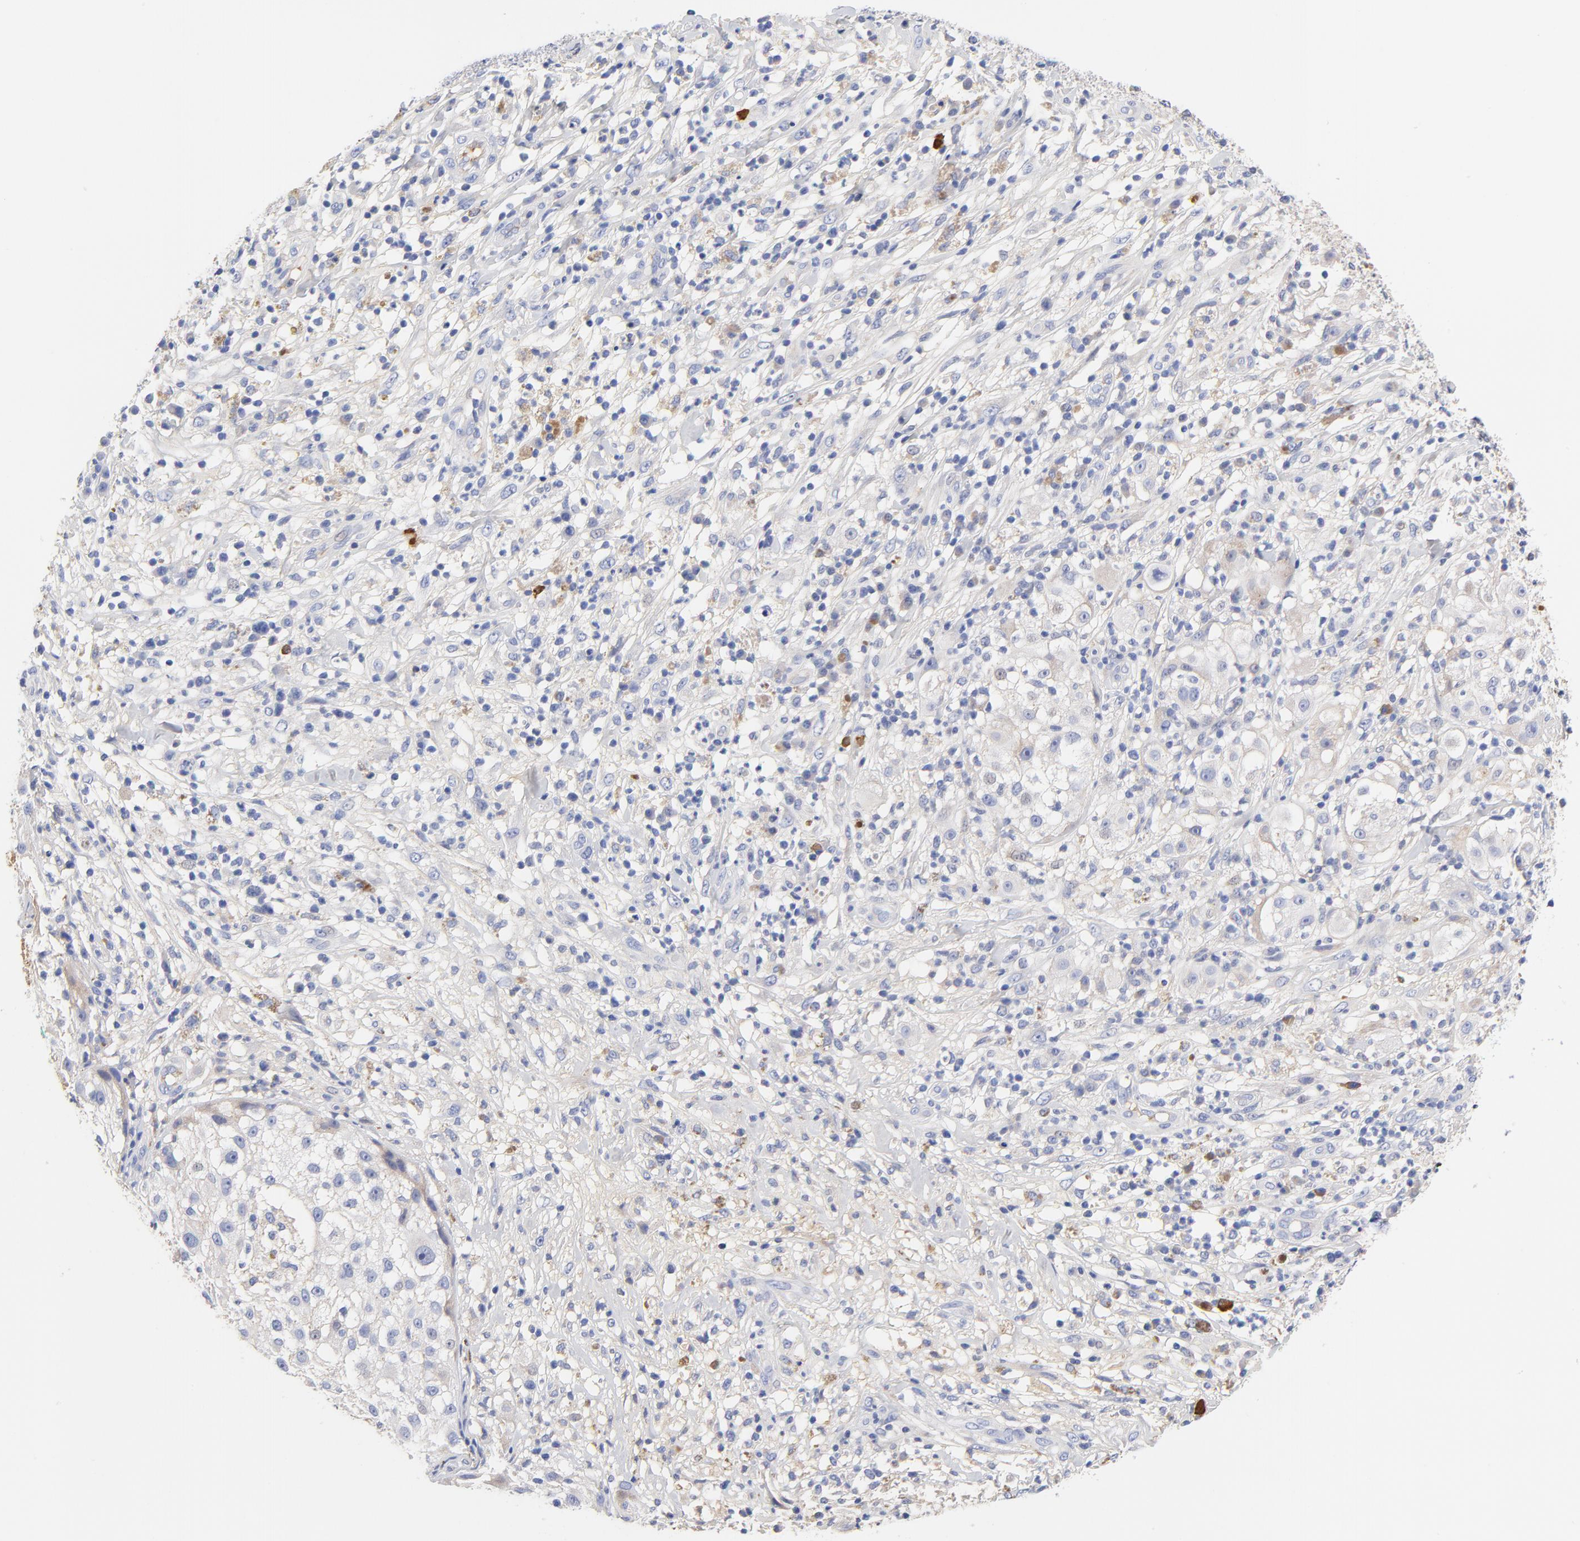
{"staining": {"intensity": "weak", "quantity": "25%-75%", "location": "cytoplasmic/membranous"}, "tissue": "melanoma", "cell_type": "Tumor cells", "image_type": "cancer", "snomed": [{"axis": "morphology", "description": "Necrosis, NOS"}, {"axis": "morphology", "description": "Malignant melanoma, NOS"}, {"axis": "topography", "description": "Skin"}], "caption": "Immunohistochemistry (DAB (3,3'-diaminobenzidine)) staining of human melanoma demonstrates weak cytoplasmic/membranous protein positivity in approximately 25%-75% of tumor cells. (DAB IHC with brightfield microscopy, high magnification).", "gene": "IGLV3-10", "patient": {"sex": "female", "age": 87}}